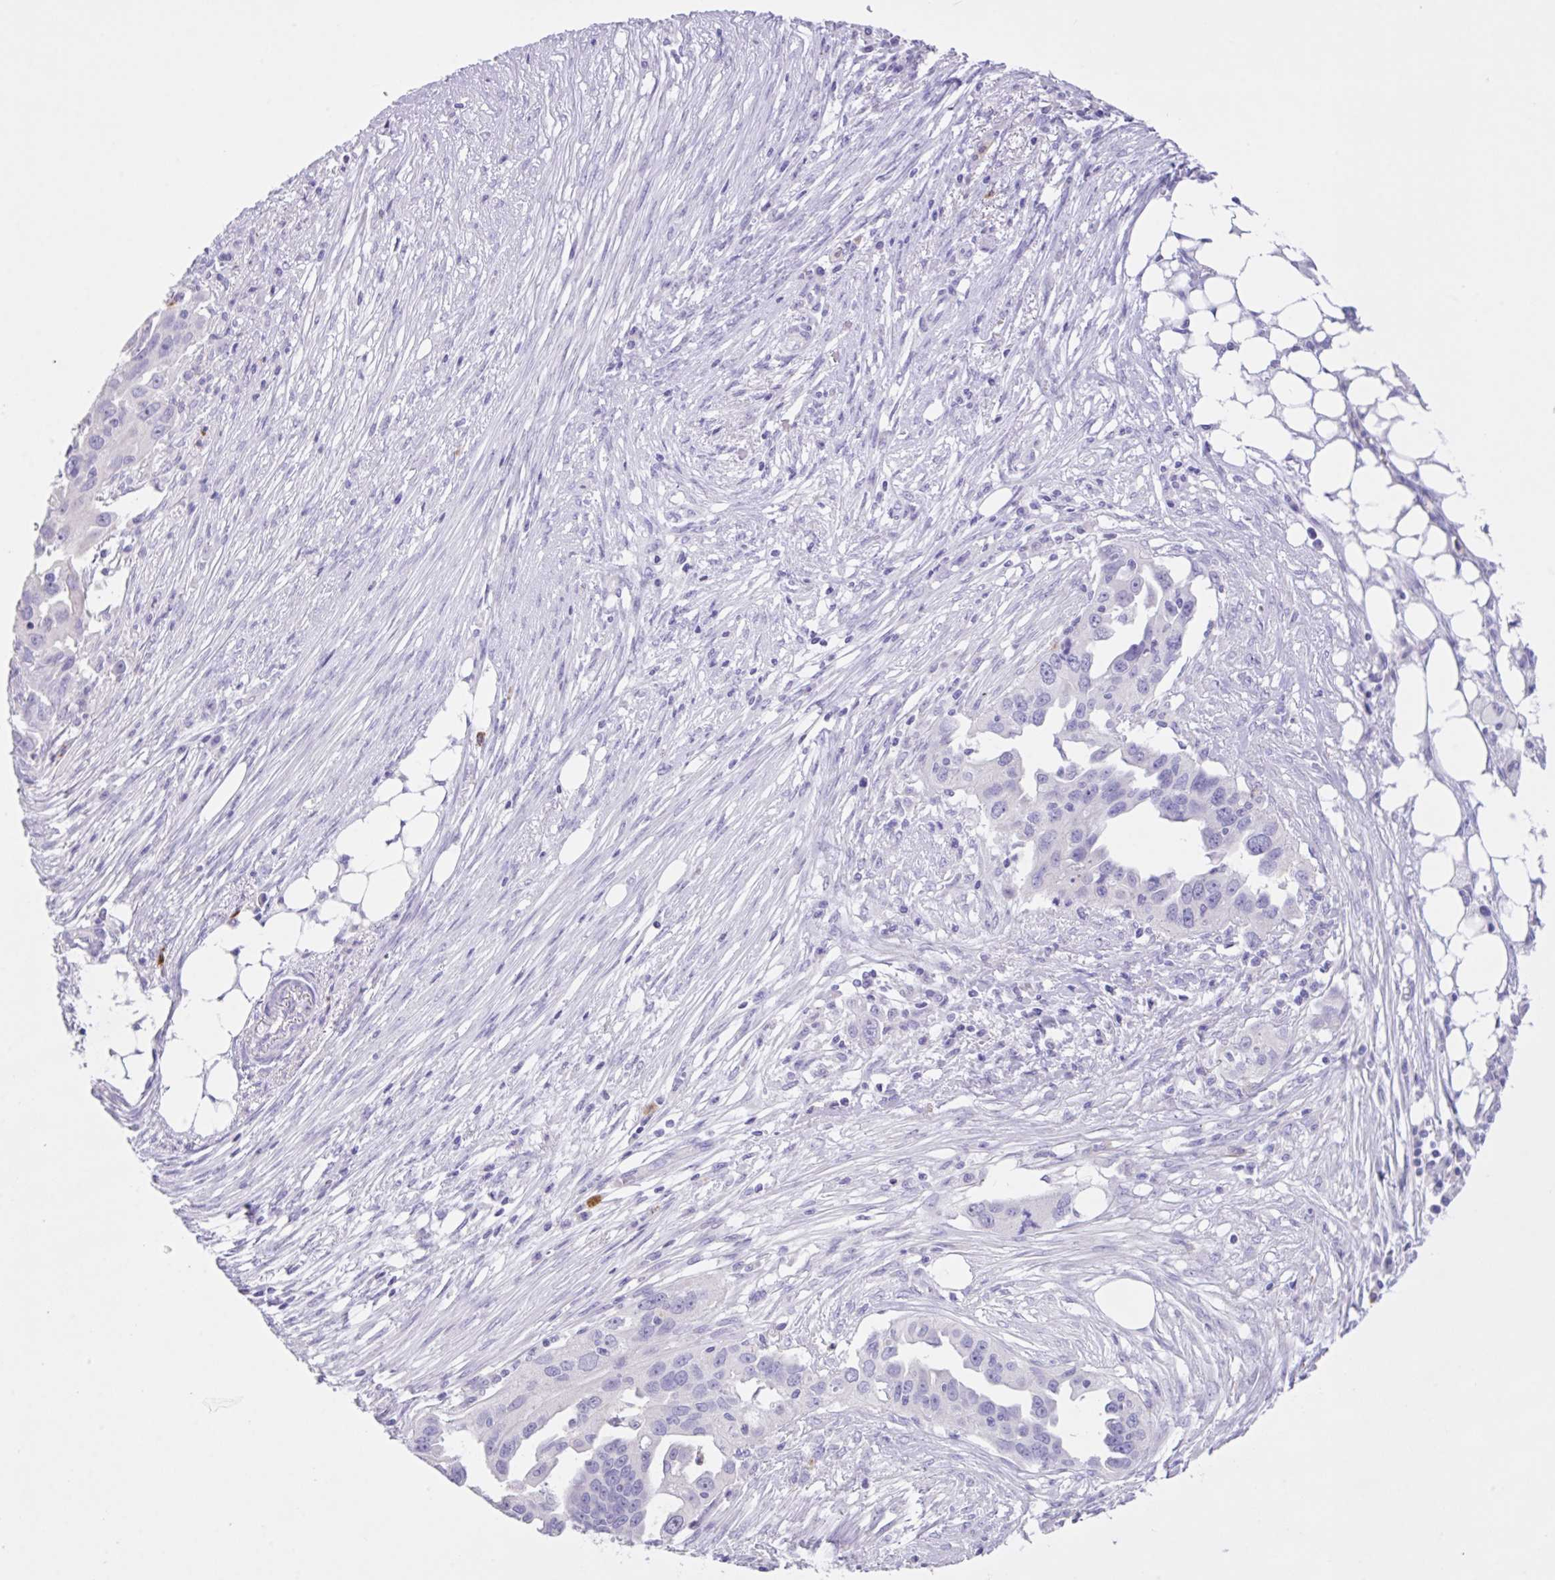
{"staining": {"intensity": "negative", "quantity": "none", "location": "none"}, "tissue": "ovarian cancer", "cell_type": "Tumor cells", "image_type": "cancer", "snomed": [{"axis": "morphology", "description": "Carcinoma, endometroid"}, {"axis": "morphology", "description": "Cystadenocarcinoma, serous, NOS"}, {"axis": "topography", "description": "Ovary"}], "caption": "Serous cystadenocarcinoma (ovarian) was stained to show a protein in brown. There is no significant expression in tumor cells. (DAB IHC visualized using brightfield microscopy, high magnification).", "gene": "CST11", "patient": {"sex": "female", "age": 45}}